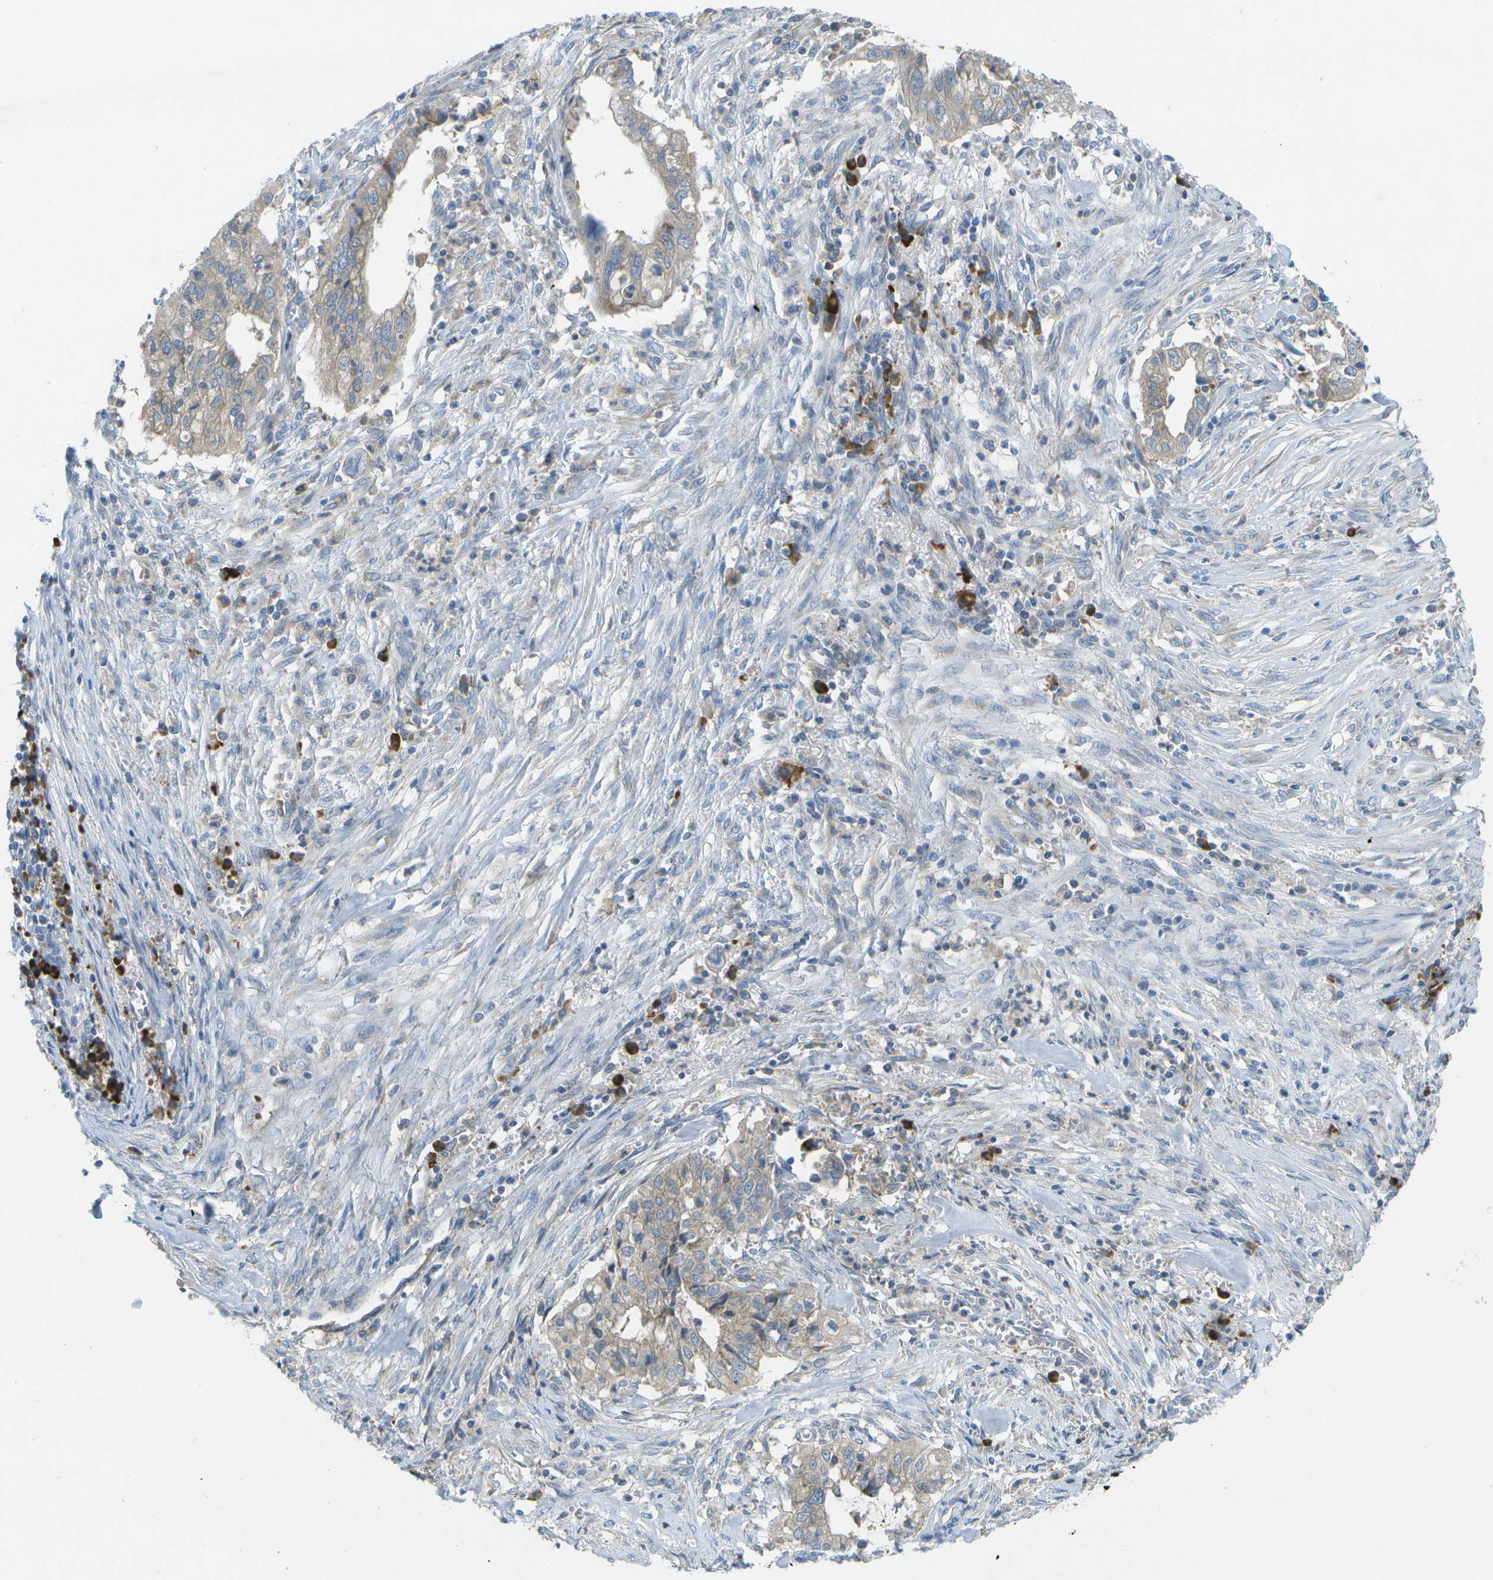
{"staining": {"intensity": "weak", "quantity": "<25%", "location": "cytoplasmic/membranous"}, "tissue": "cervical cancer", "cell_type": "Tumor cells", "image_type": "cancer", "snomed": [{"axis": "morphology", "description": "Adenocarcinoma, NOS"}, {"axis": "topography", "description": "Cervix"}], "caption": "Histopathology image shows no significant protein staining in tumor cells of cervical adenocarcinoma.", "gene": "WNK2", "patient": {"sex": "female", "age": 44}}